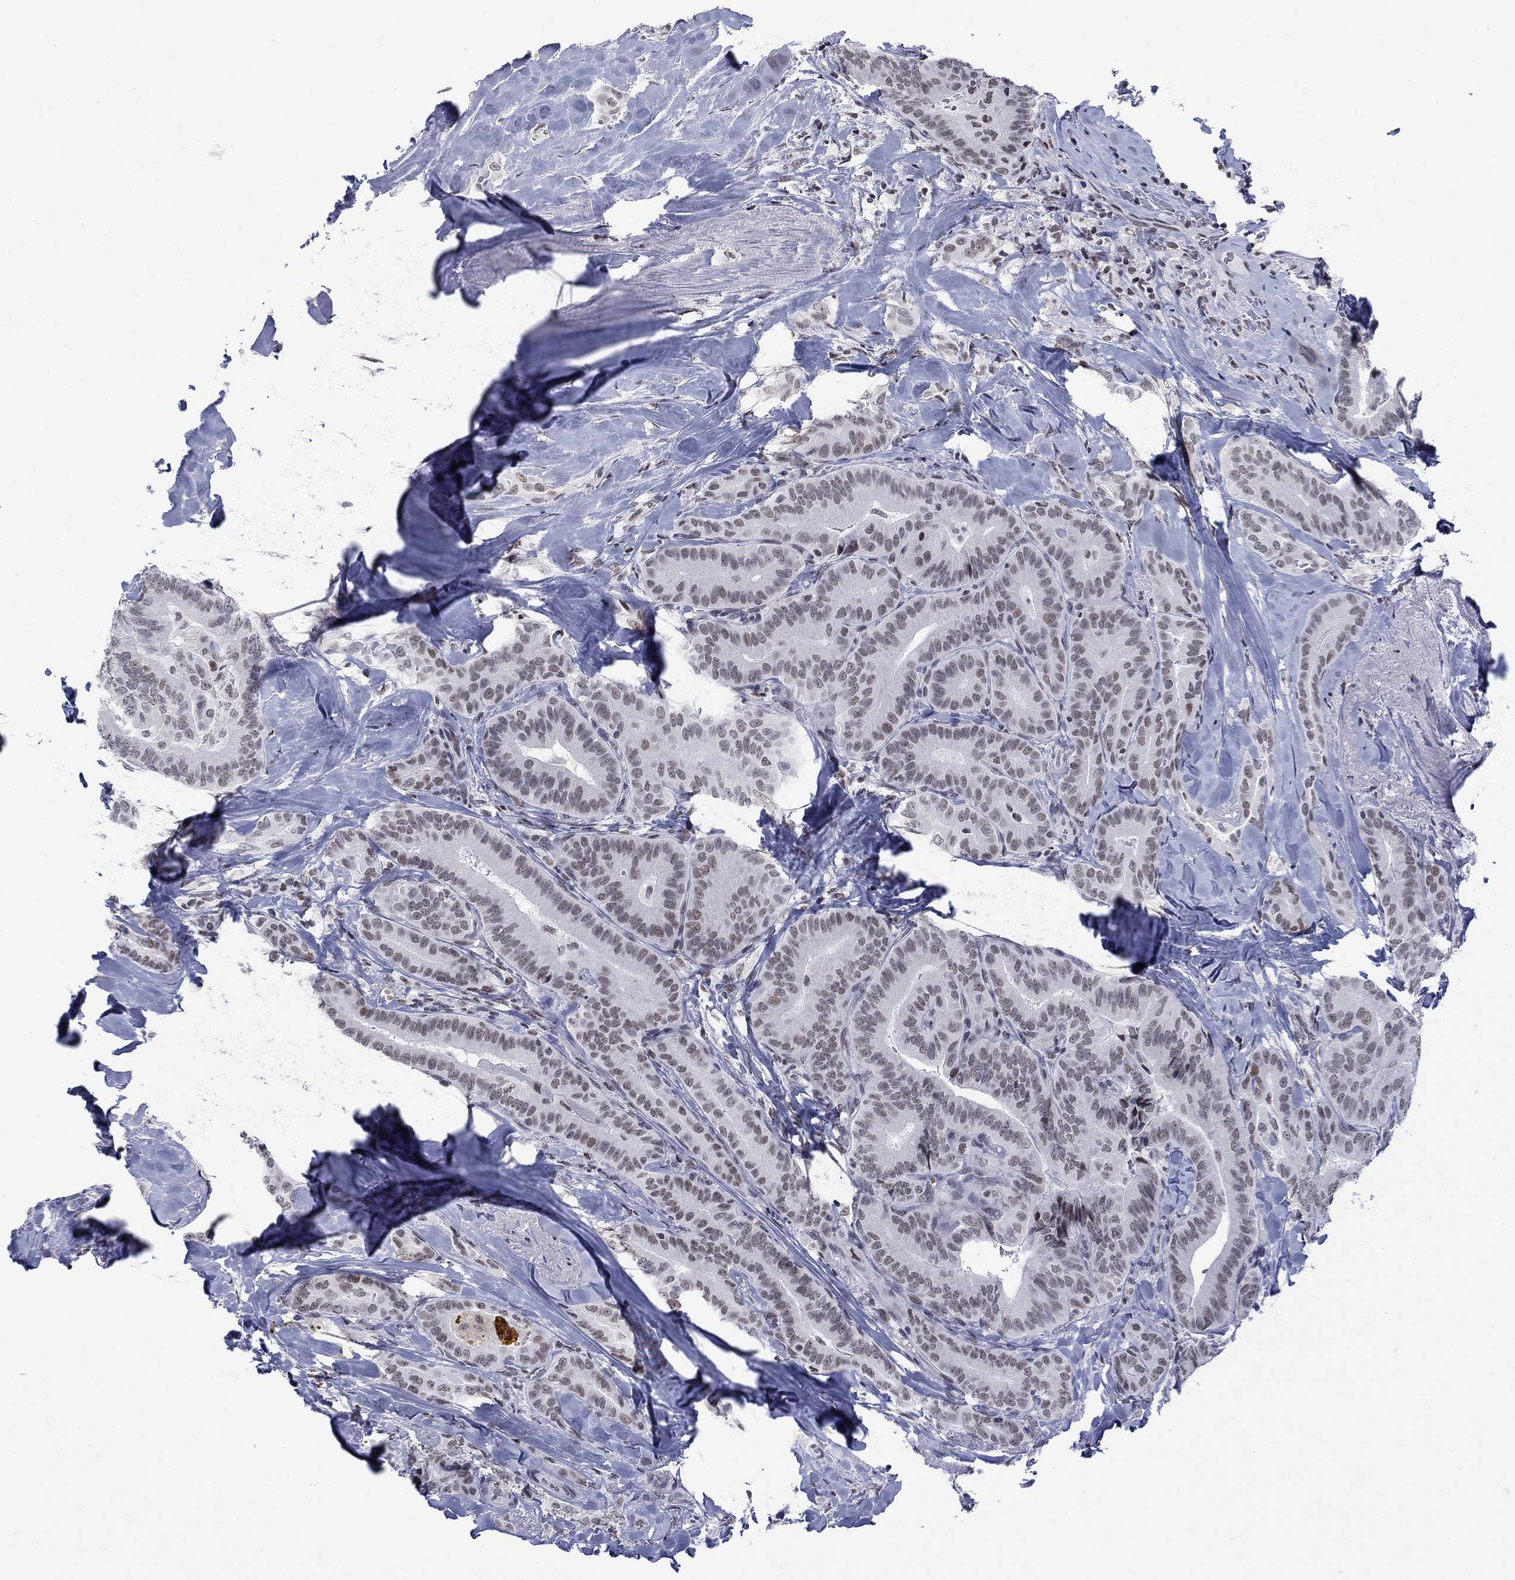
{"staining": {"intensity": "weak", "quantity": "<25%", "location": "nuclear"}, "tissue": "thyroid cancer", "cell_type": "Tumor cells", "image_type": "cancer", "snomed": [{"axis": "morphology", "description": "Papillary adenocarcinoma, NOS"}, {"axis": "topography", "description": "Thyroid gland"}], "caption": "Human thyroid papillary adenocarcinoma stained for a protein using immunohistochemistry displays no expression in tumor cells.", "gene": "NPAS3", "patient": {"sex": "male", "age": 61}}